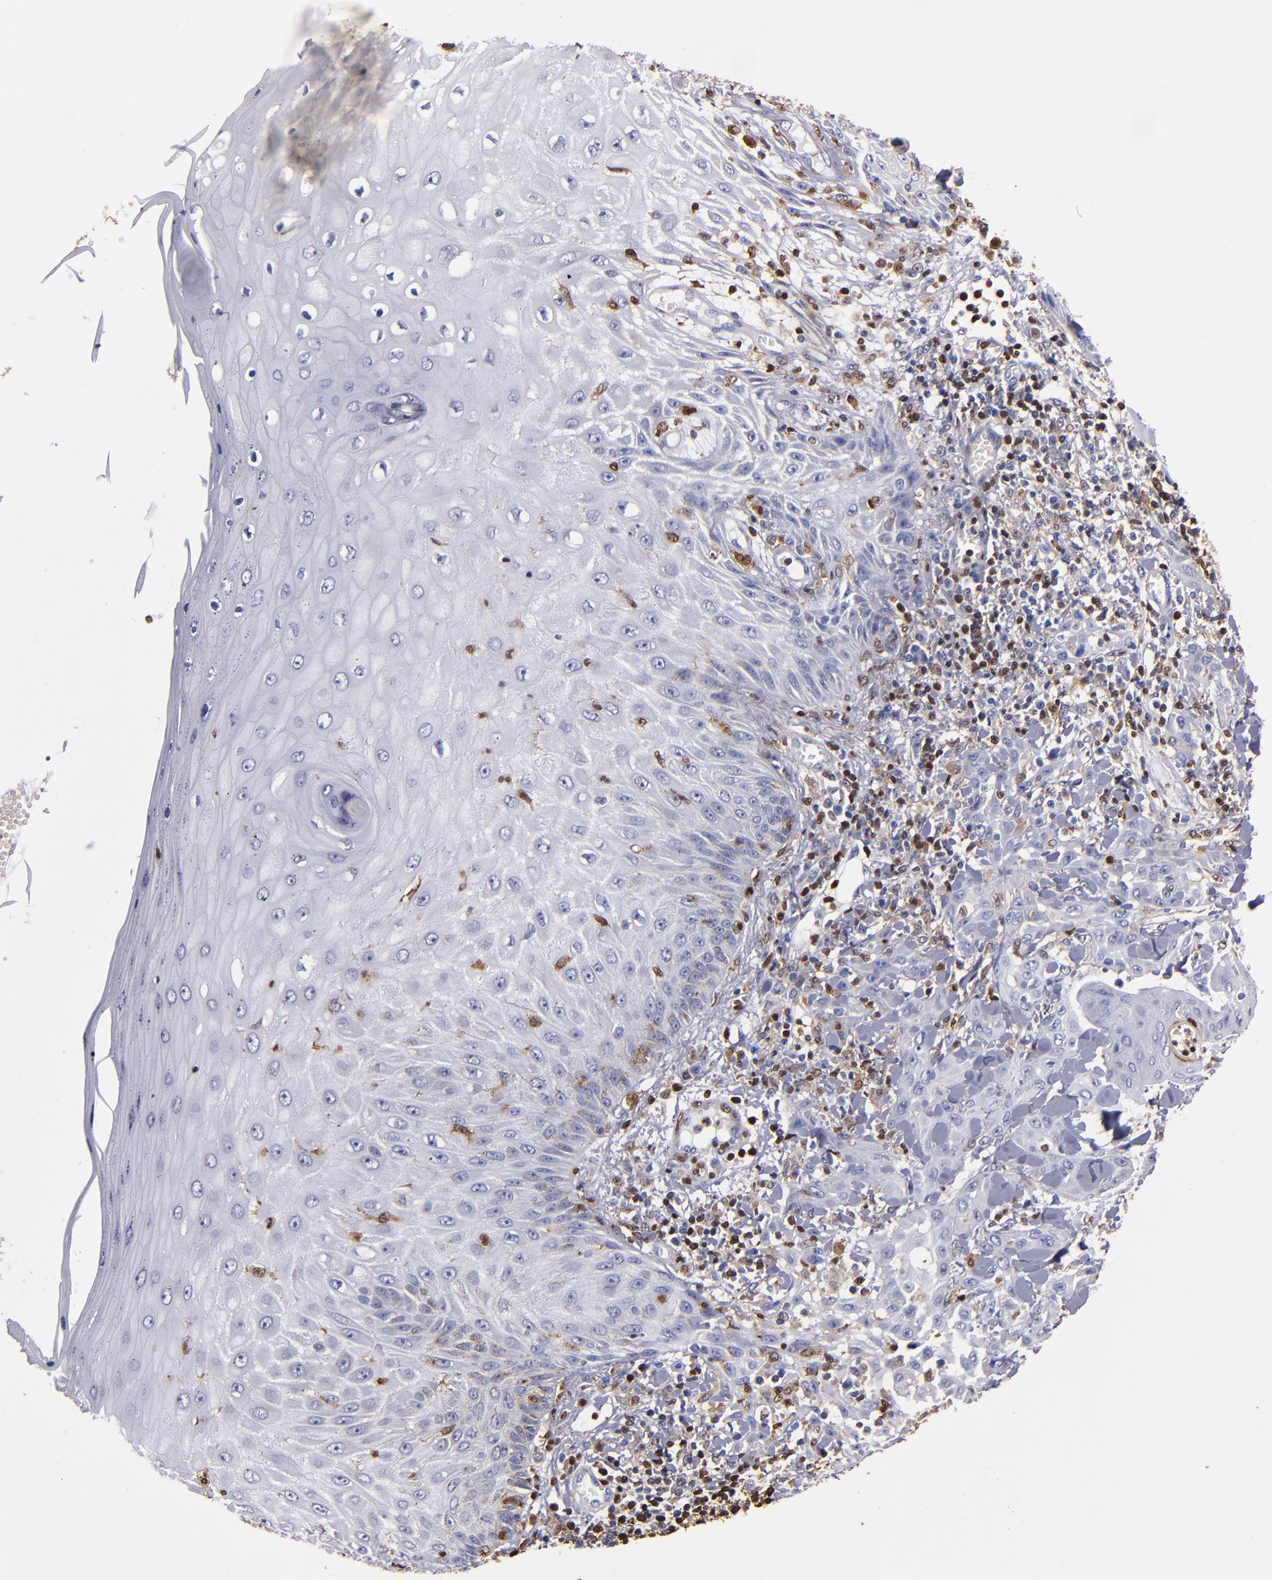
{"staining": {"intensity": "negative", "quantity": "none", "location": "none"}, "tissue": "skin cancer", "cell_type": "Tumor cells", "image_type": "cancer", "snomed": [{"axis": "morphology", "description": "Squamous cell carcinoma, NOS"}, {"axis": "topography", "description": "Skin"}], "caption": "Skin squamous cell carcinoma stained for a protein using IHC shows no positivity tumor cells.", "gene": "S100A4", "patient": {"sex": "male", "age": 24}}